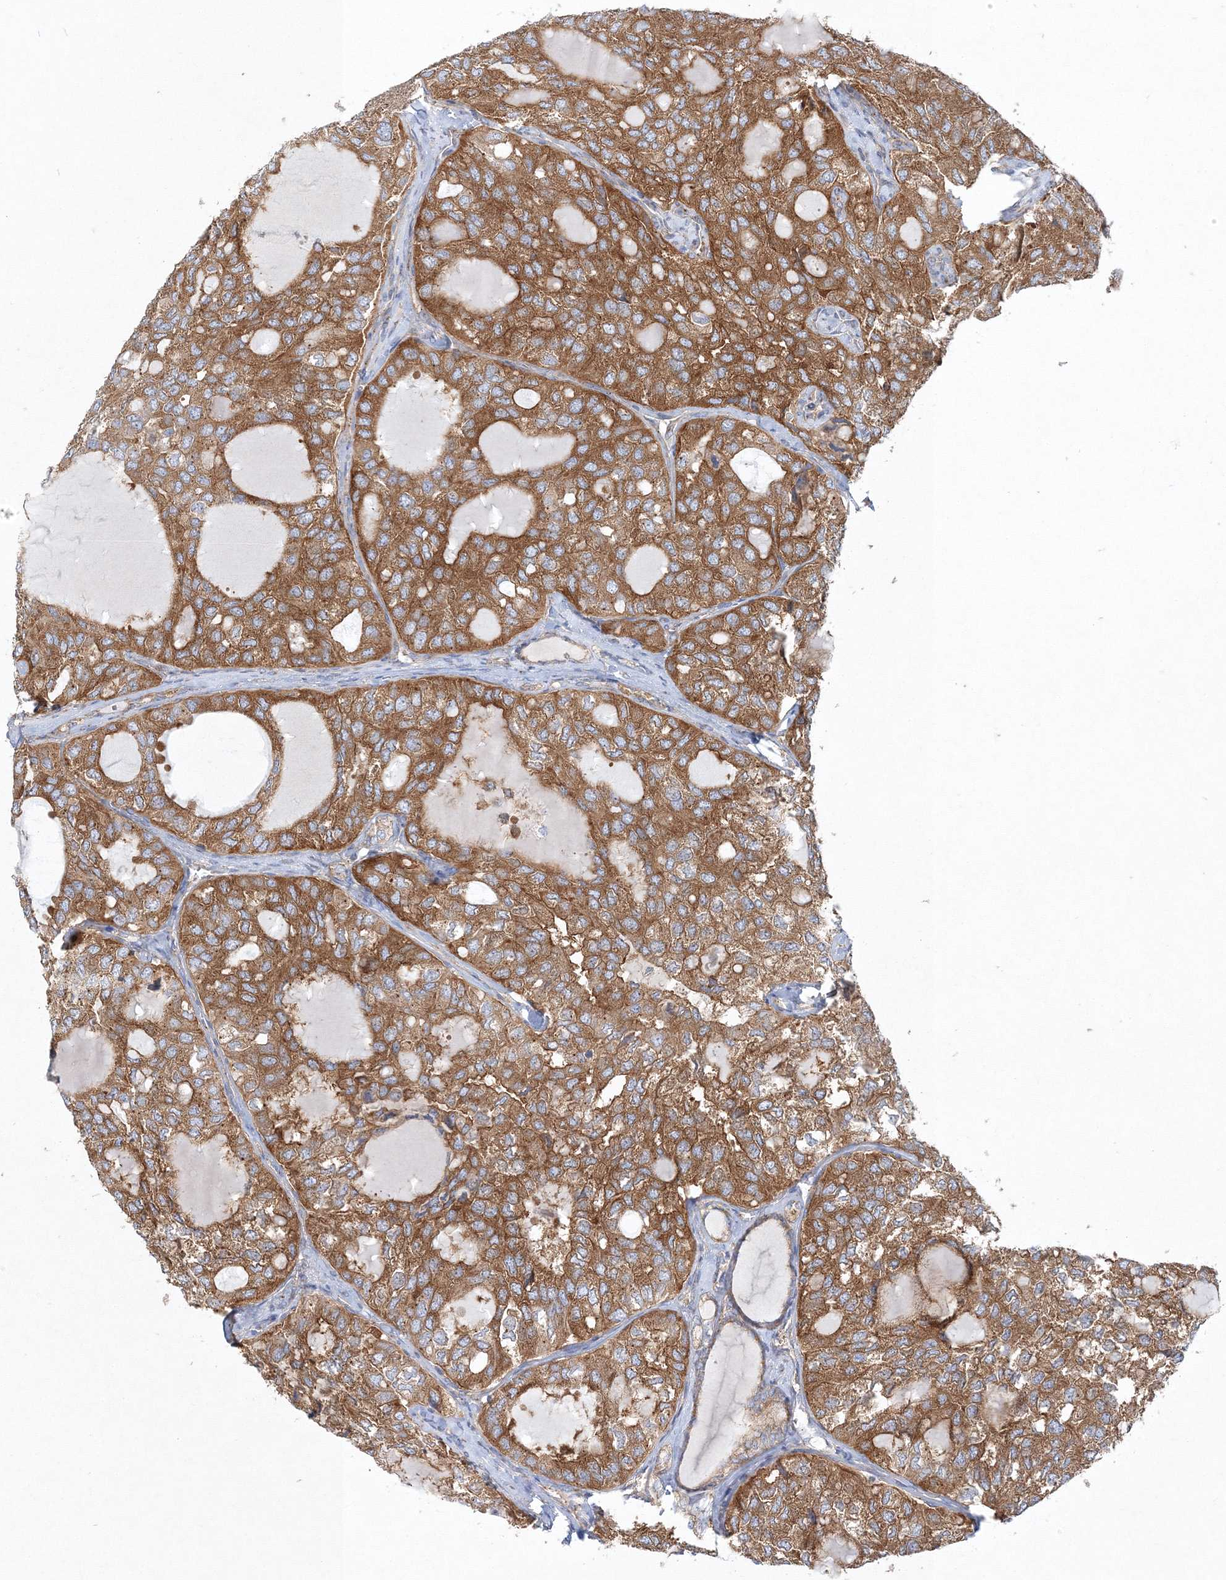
{"staining": {"intensity": "moderate", "quantity": ">75%", "location": "cytoplasmic/membranous"}, "tissue": "thyroid cancer", "cell_type": "Tumor cells", "image_type": "cancer", "snomed": [{"axis": "morphology", "description": "Follicular adenoma carcinoma, NOS"}, {"axis": "topography", "description": "Thyroid gland"}], "caption": "The image exhibits a brown stain indicating the presence of a protein in the cytoplasmic/membranous of tumor cells in thyroid cancer. (Stains: DAB in brown, nuclei in blue, Microscopy: brightfield microscopy at high magnification).", "gene": "SEC23IP", "patient": {"sex": "male", "age": 75}}